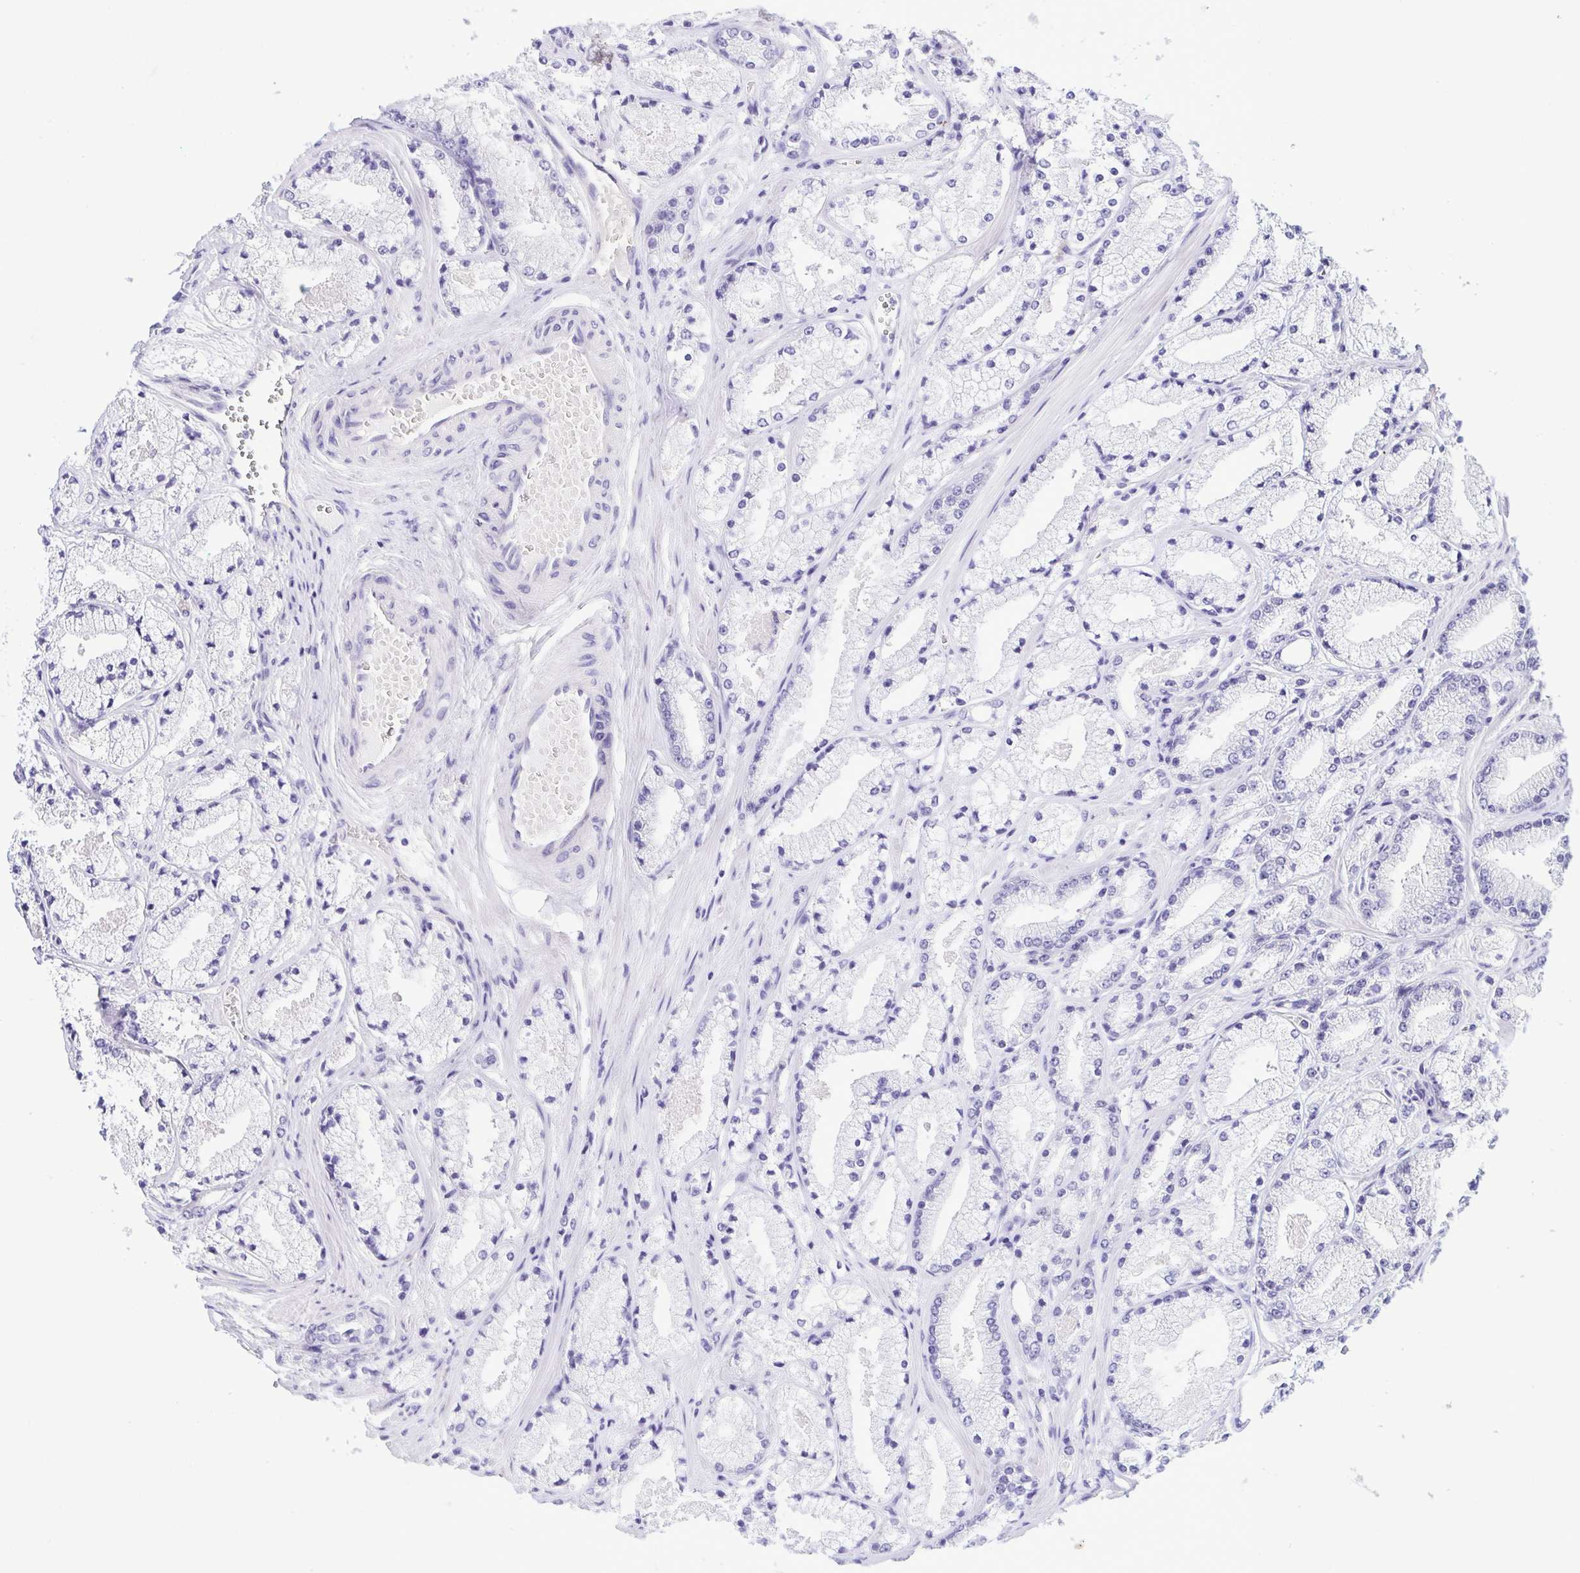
{"staining": {"intensity": "negative", "quantity": "none", "location": "none"}, "tissue": "prostate cancer", "cell_type": "Tumor cells", "image_type": "cancer", "snomed": [{"axis": "morphology", "description": "Adenocarcinoma, High grade"}, {"axis": "topography", "description": "Prostate"}], "caption": "Image shows no significant protein expression in tumor cells of prostate cancer.", "gene": "EPB42", "patient": {"sex": "male", "age": 63}}